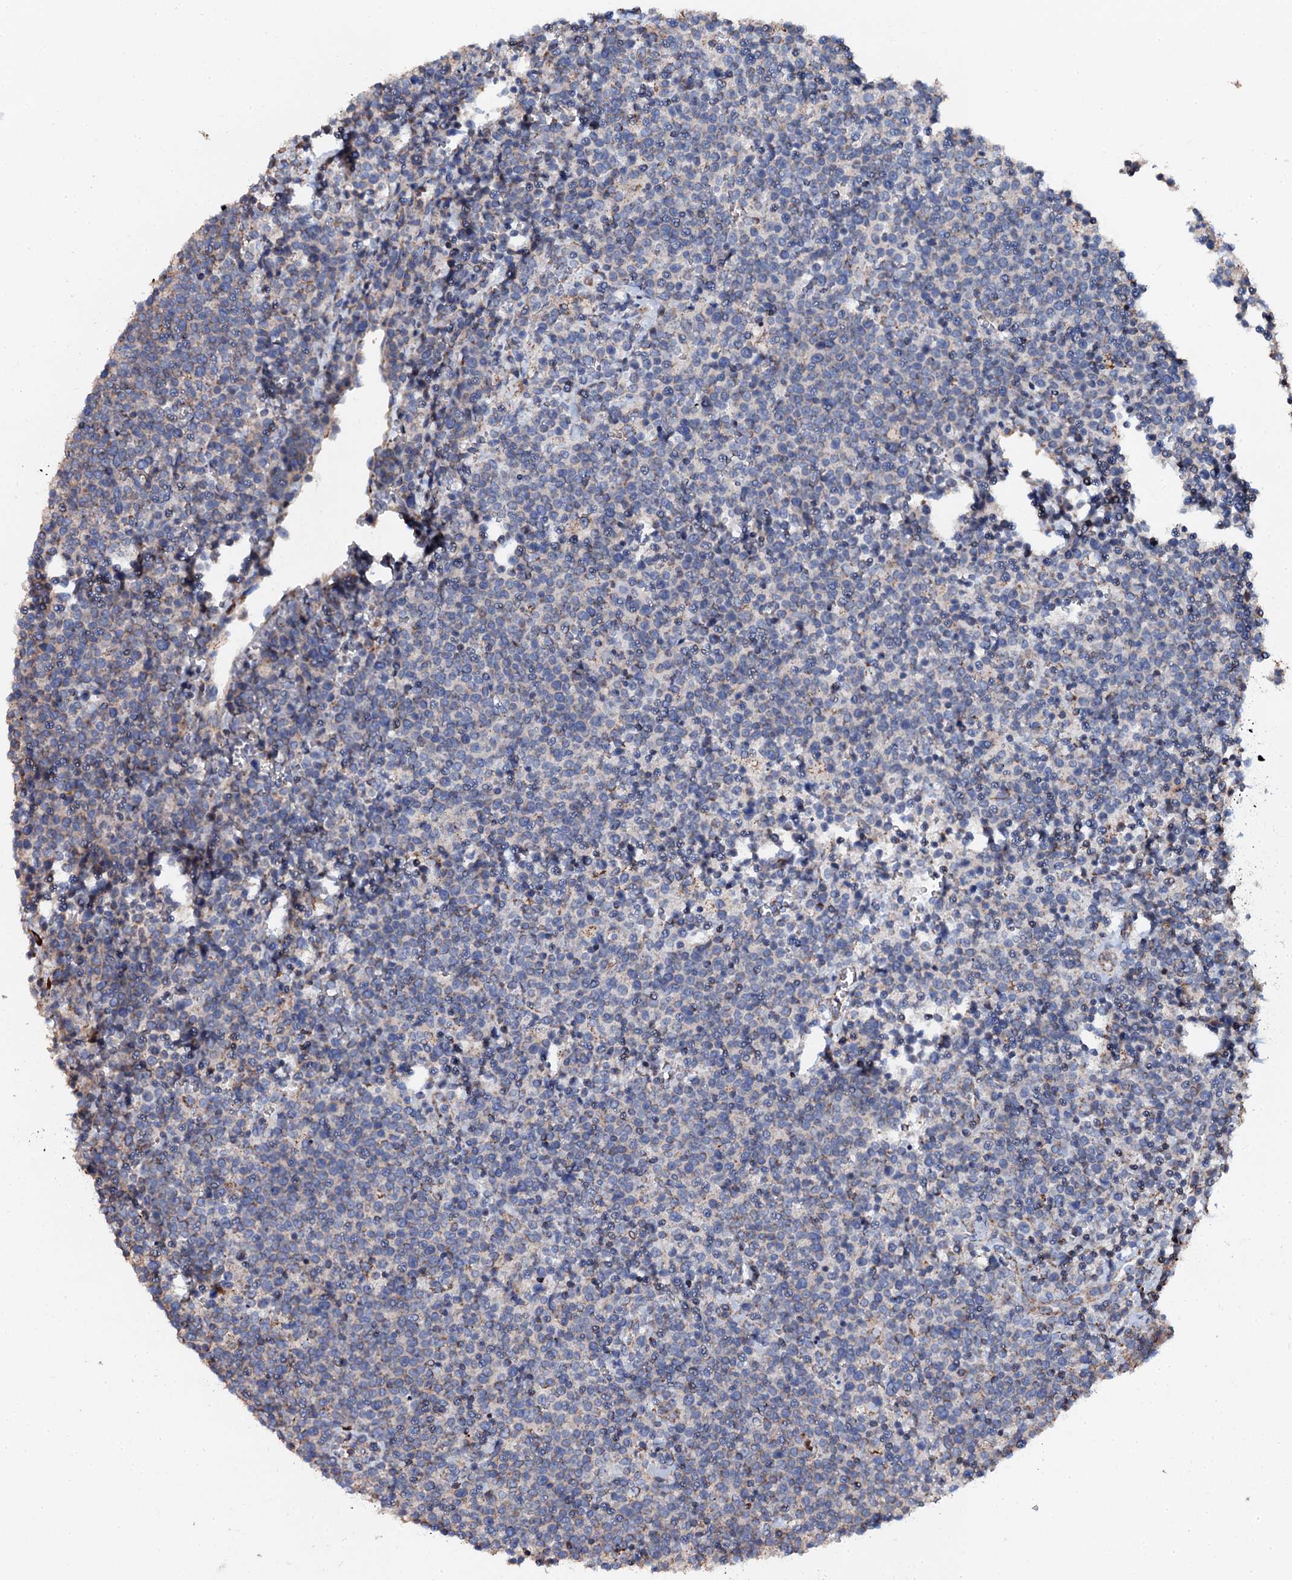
{"staining": {"intensity": "weak", "quantity": "<25%", "location": "cytoplasmic/membranous"}, "tissue": "lymphoma", "cell_type": "Tumor cells", "image_type": "cancer", "snomed": [{"axis": "morphology", "description": "Malignant lymphoma, non-Hodgkin's type, High grade"}, {"axis": "topography", "description": "Lymph node"}], "caption": "DAB (3,3'-diaminobenzidine) immunohistochemical staining of human malignant lymphoma, non-Hodgkin's type (high-grade) exhibits no significant expression in tumor cells.", "gene": "INTS10", "patient": {"sex": "male", "age": 61}}